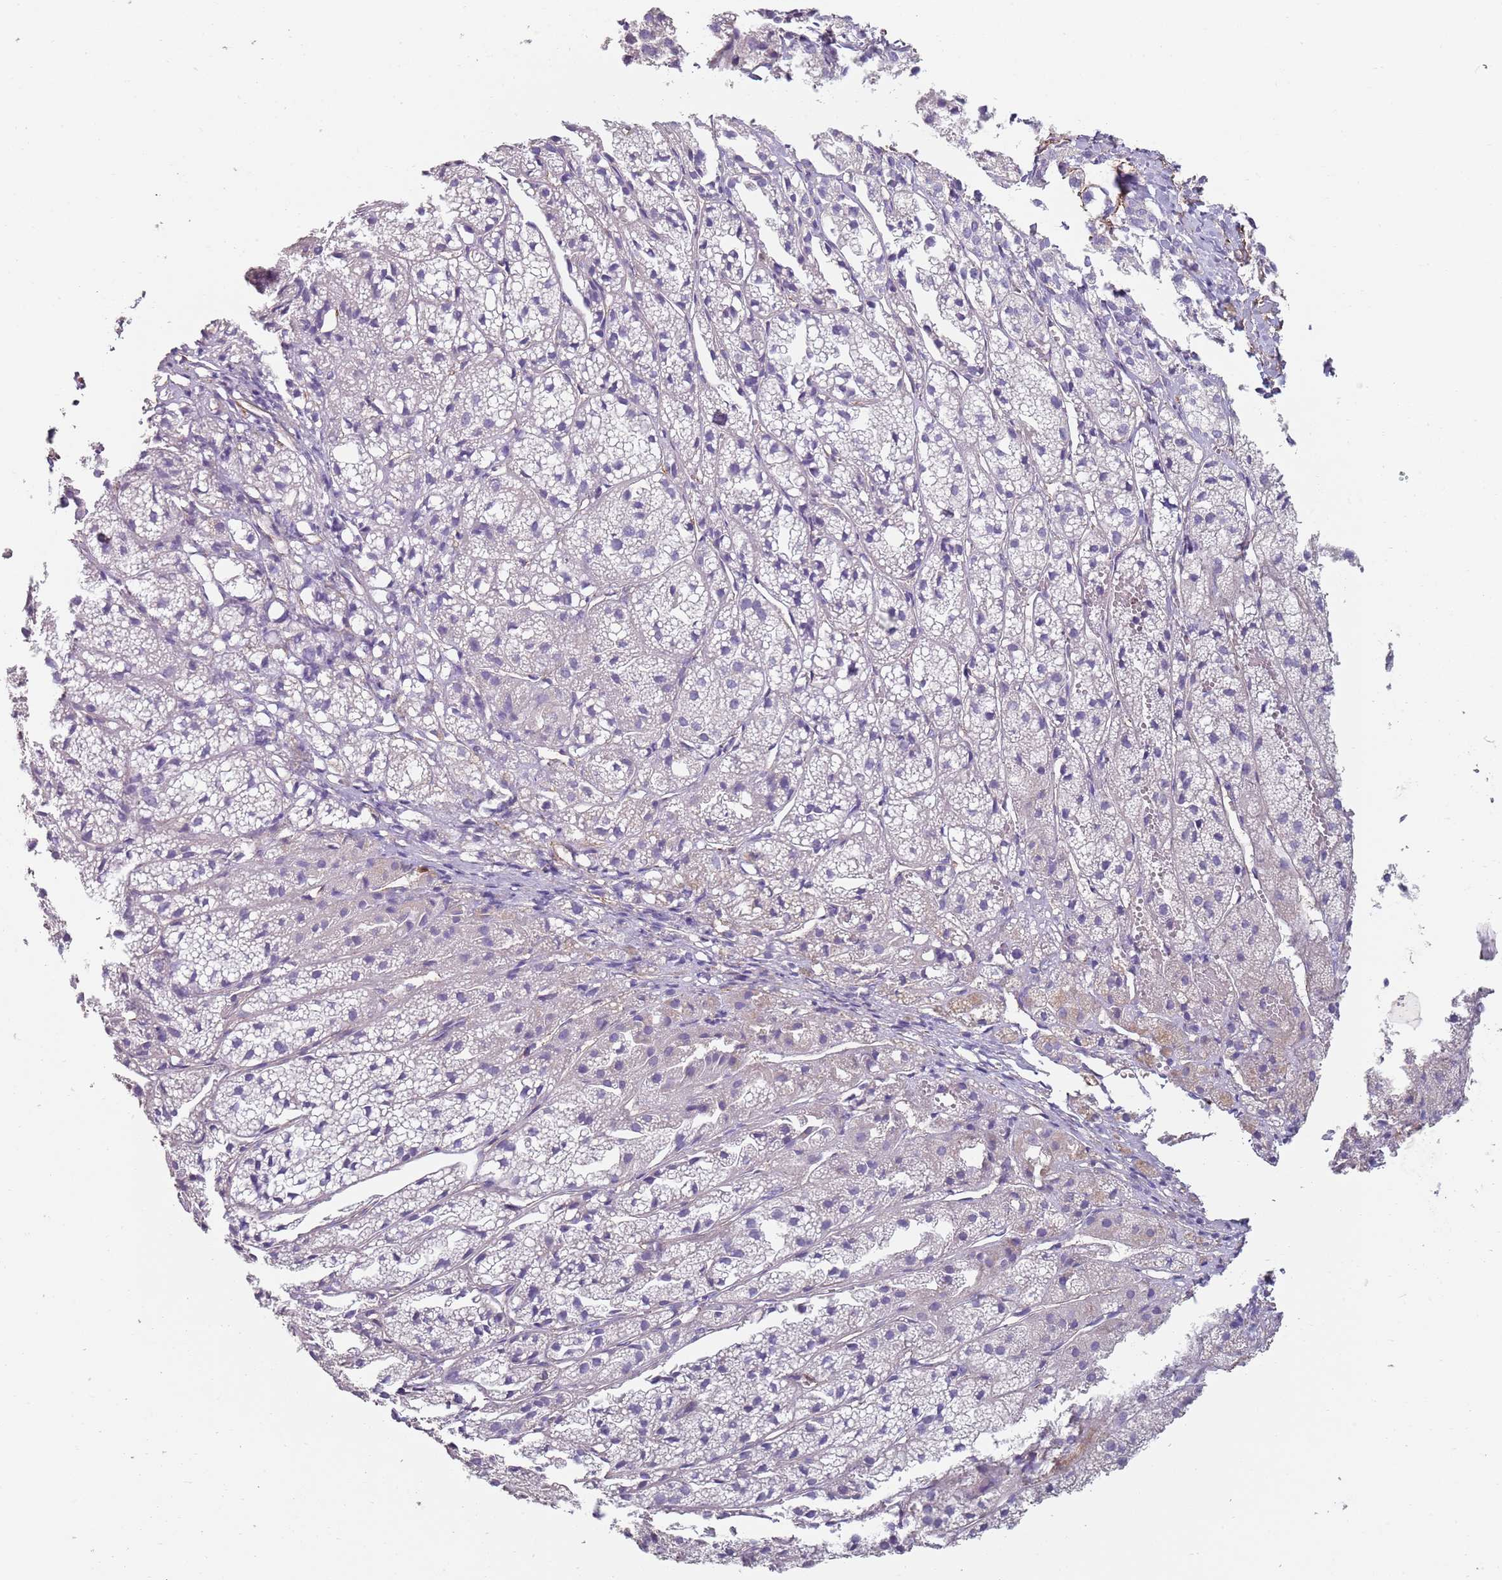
{"staining": {"intensity": "negative", "quantity": "none", "location": "none"}, "tissue": "adrenal gland", "cell_type": "Glandular cells", "image_type": "normal", "snomed": [{"axis": "morphology", "description": "Normal tissue, NOS"}, {"axis": "topography", "description": "Adrenal gland"}], "caption": "DAB (3,3'-diaminobenzidine) immunohistochemical staining of unremarkable adrenal gland exhibits no significant expression in glandular cells. Brightfield microscopy of IHC stained with DAB (3,3'-diaminobenzidine) (brown) and hematoxylin (blue), captured at high magnification.", "gene": "PHLPP2", "patient": {"sex": "female", "age": 44}}